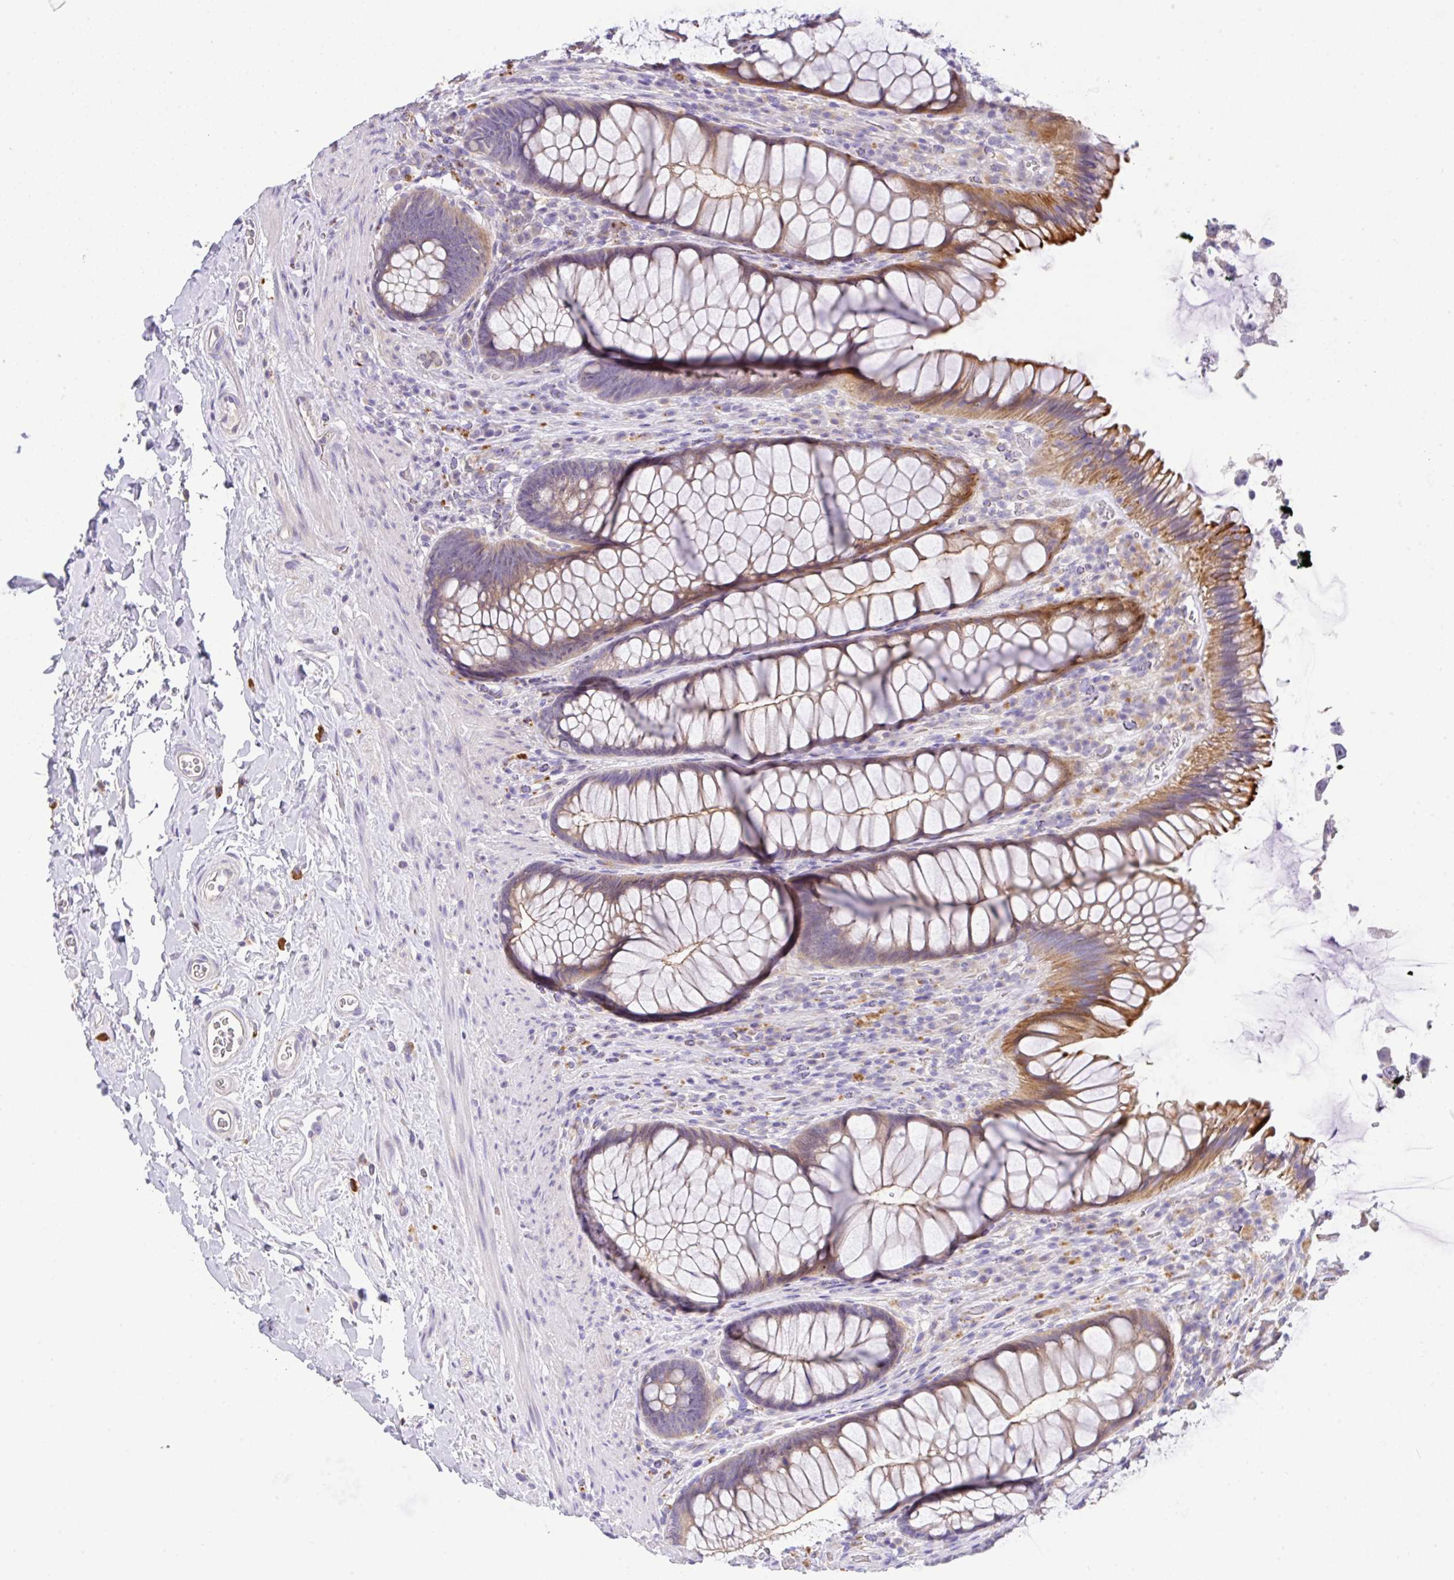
{"staining": {"intensity": "strong", "quantity": "25%-75%", "location": "cytoplasmic/membranous"}, "tissue": "rectum", "cell_type": "Glandular cells", "image_type": "normal", "snomed": [{"axis": "morphology", "description": "Normal tissue, NOS"}, {"axis": "topography", "description": "Rectum"}], "caption": "Immunohistochemistry (IHC) photomicrograph of benign human rectum stained for a protein (brown), which demonstrates high levels of strong cytoplasmic/membranous expression in approximately 25%-75% of glandular cells.", "gene": "EPN3", "patient": {"sex": "male", "age": 53}}